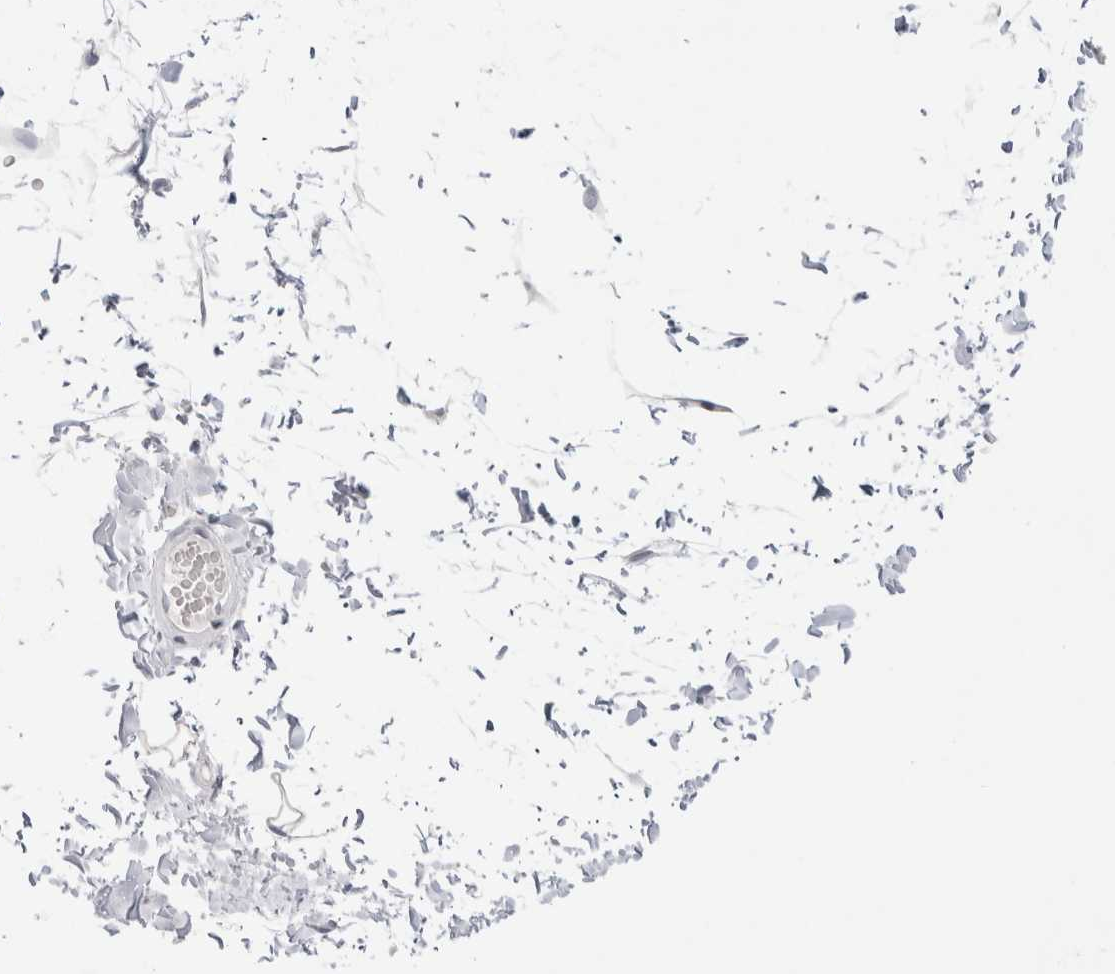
{"staining": {"intensity": "negative", "quantity": "none", "location": "none"}, "tissue": "adipose tissue", "cell_type": "Adipocytes", "image_type": "normal", "snomed": [{"axis": "morphology", "description": "Normal tissue, NOS"}, {"axis": "topography", "description": "Adipose tissue"}, {"axis": "topography", "description": "Vascular tissue"}, {"axis": "topography", "description": "Peripheral nerve tissue"}], "caption": "High power microscopy photomicrograph of an immunohistochemistry (IHC) photomicrograph of unremarkable adipose tissue, revealing no significant expression in adipocytes. (Stains: DAB (3,3'-diaminobenzidine) IHC with hematoxylin counter stain, Microscopy: brightfield microscopy at high magnification).", "gene": "GARIN1A", "patient": {"sex": "male", "age": 25}}